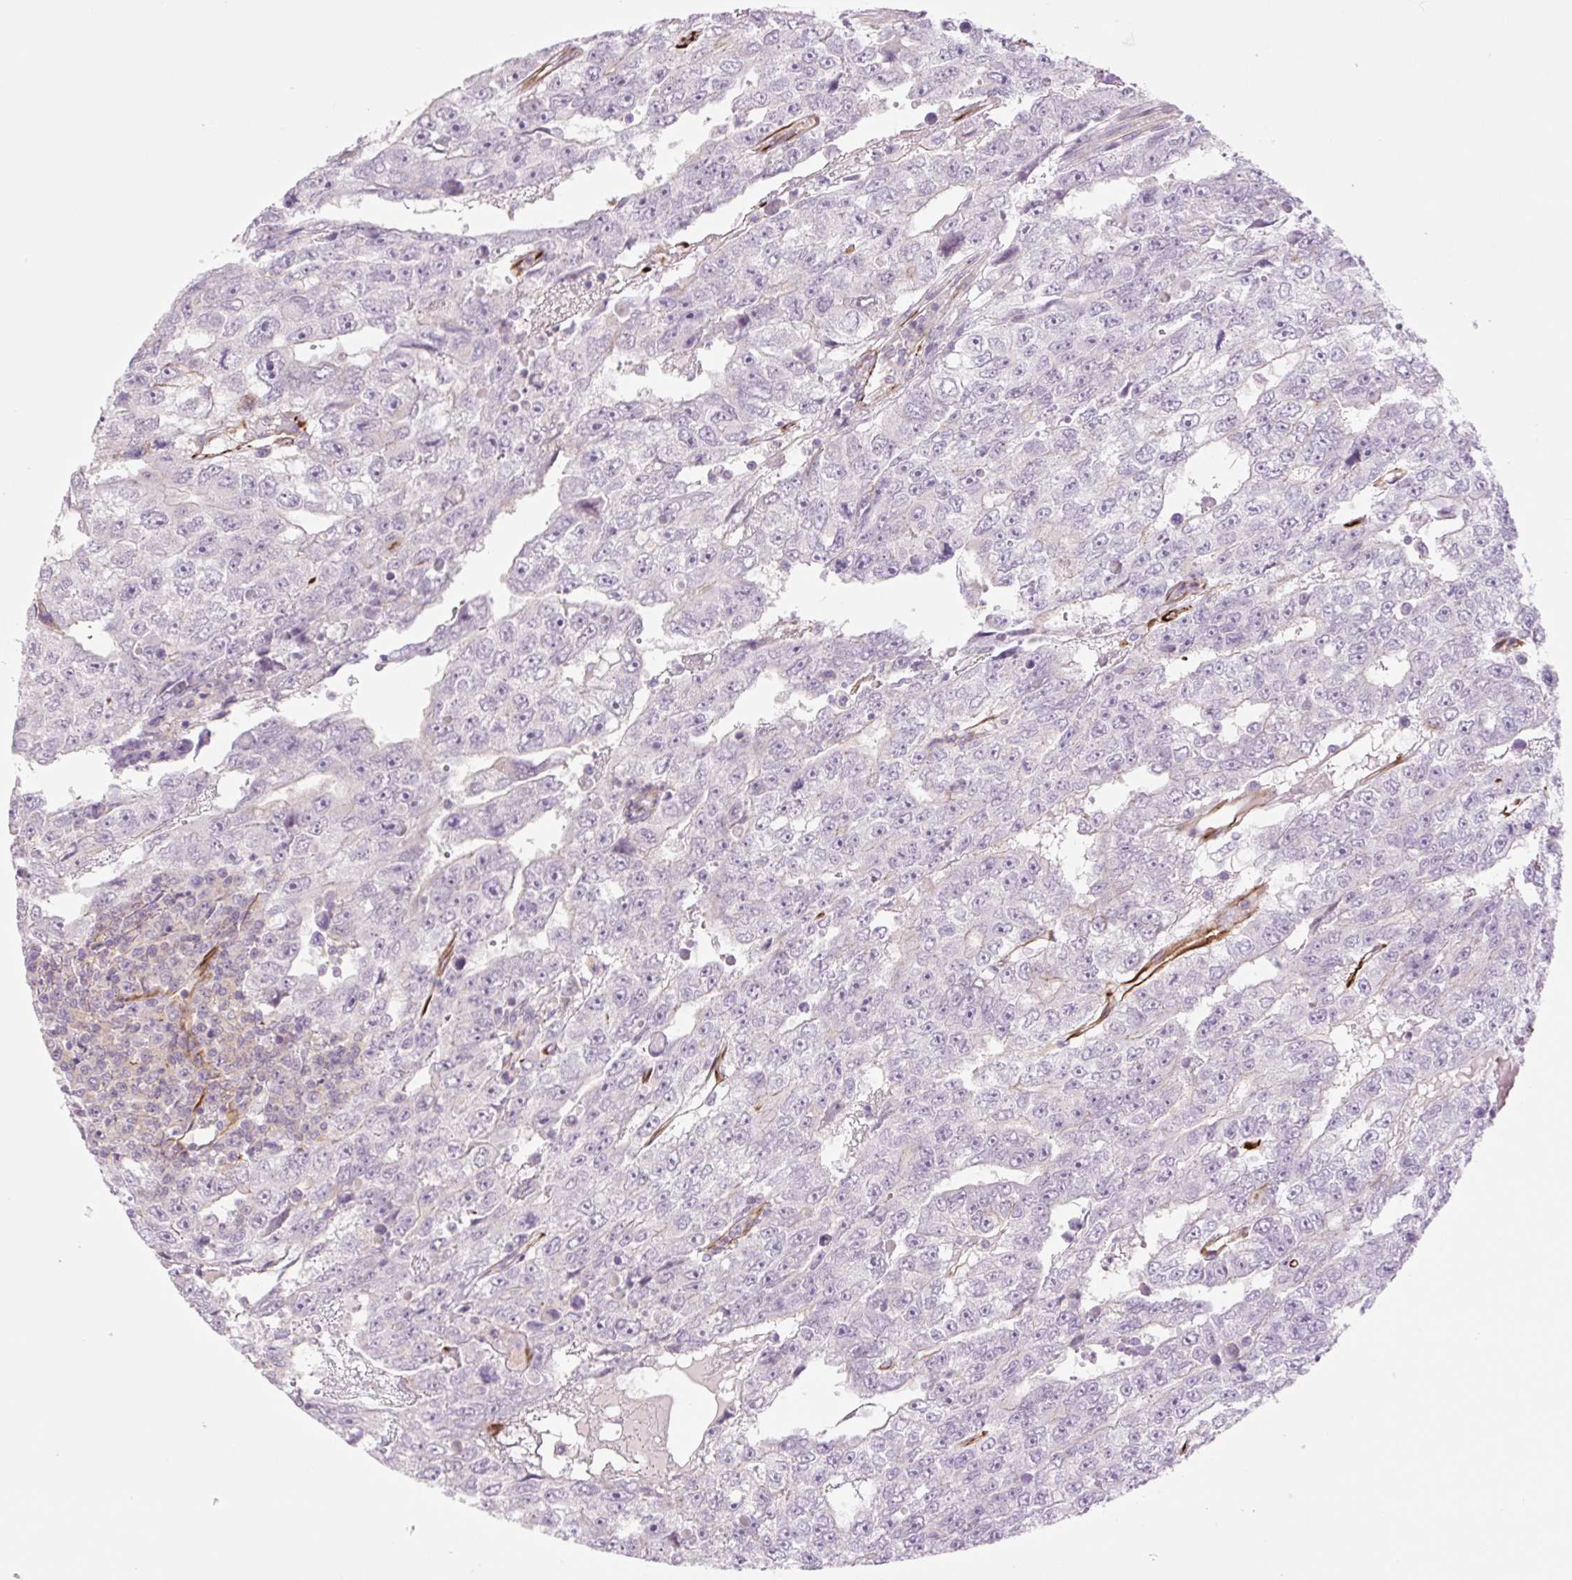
{"staining": {"intensity": "negative", "quantity": "none", "location": "none"}, "tissue": "testis cancer", "cell_type": "Tumor cells", "image_type": "cancer", "snomed": [{"axis": "morphology", "description": "Carcinoma, Embryonal, NOS"}, {"axis": "topography", "description": "Testis"}], "caption": "This is a histopathology image of immunohistochemistry (IHC) staining of testis cancer, which shows no staining in tumor cells.", "gene": "ZFYVE21", "patient": {"sex": "male", "age": 20}}